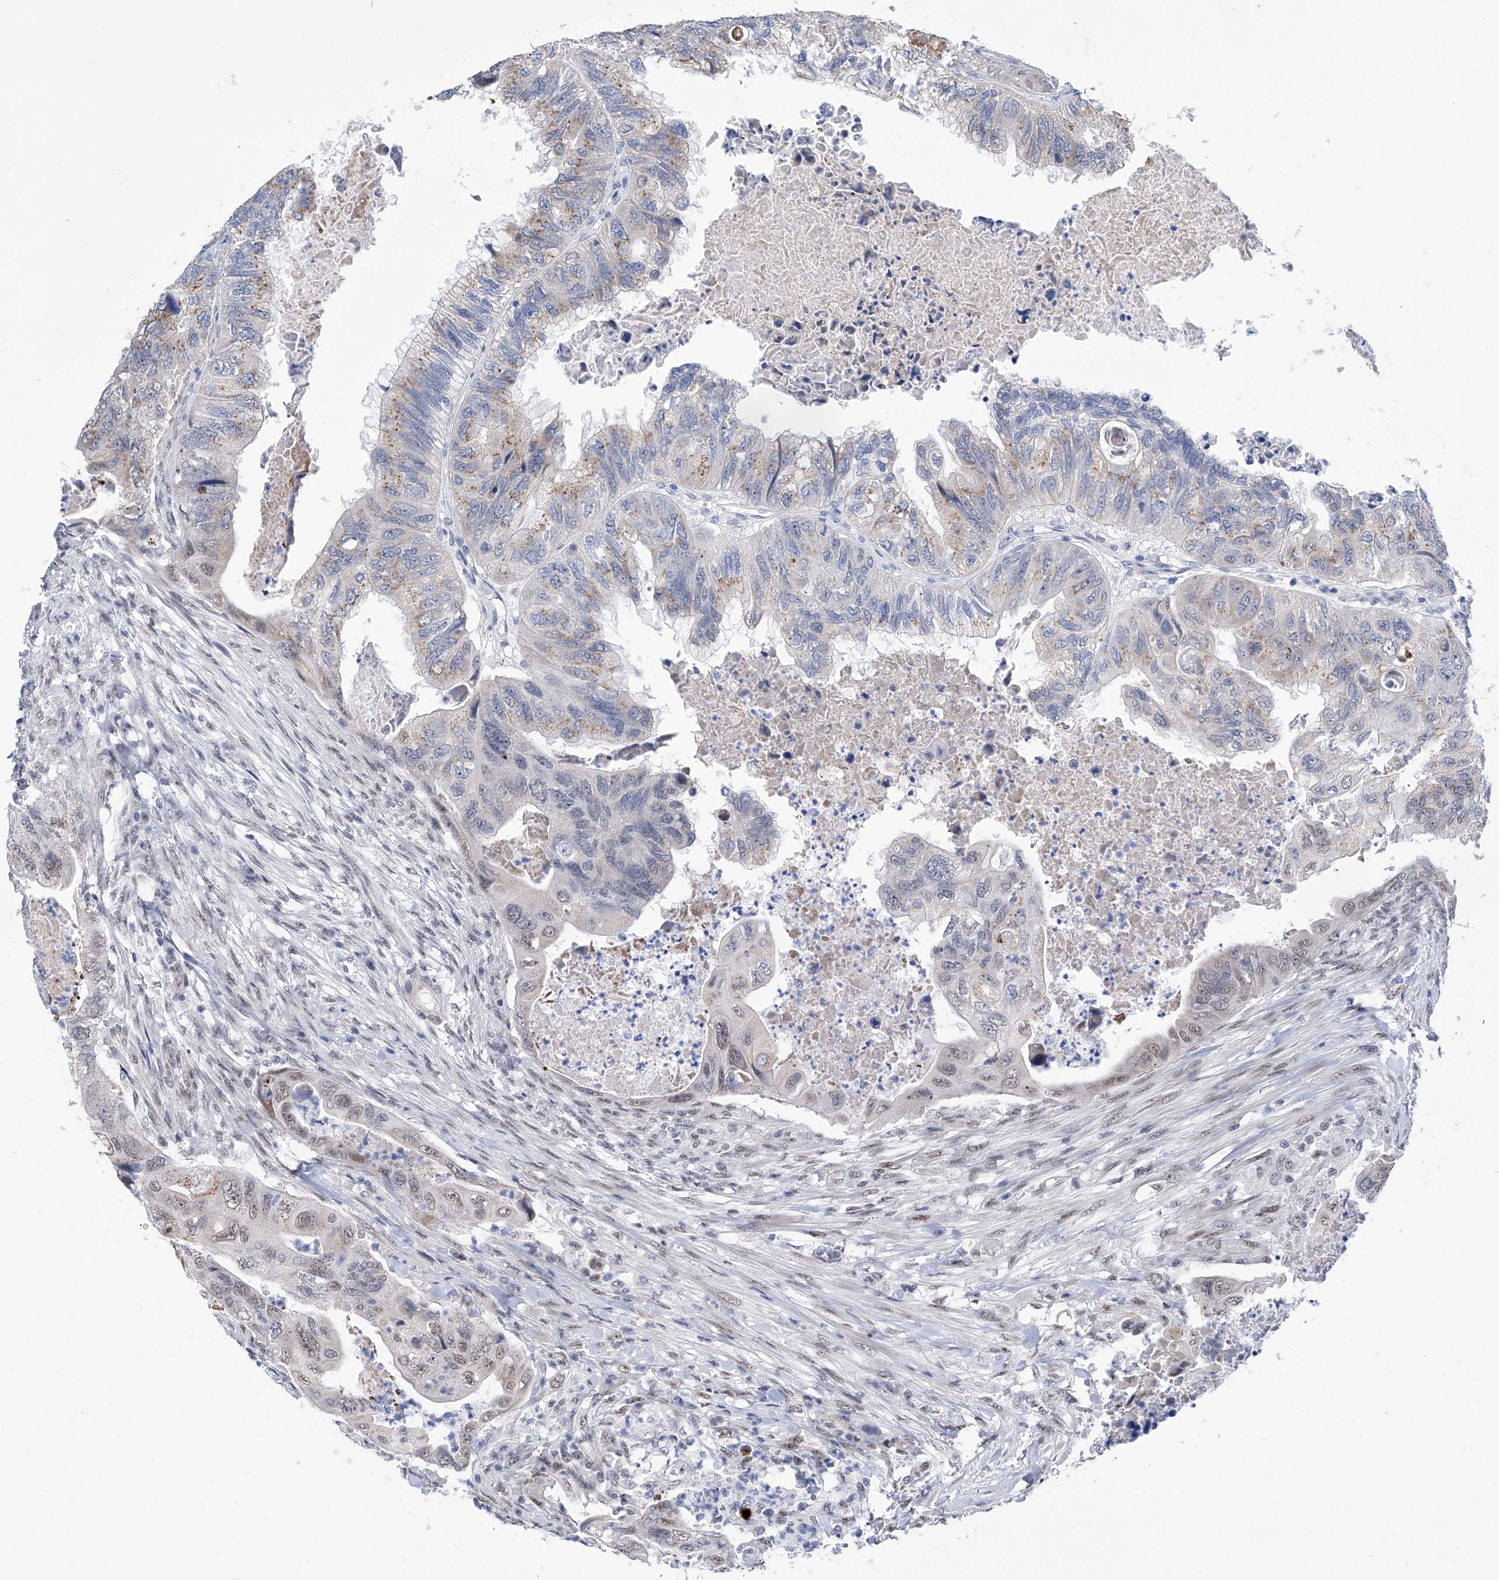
{"staining": {"intensity": "weak", "quantity": "25%-75%", "location": "cytoplasmic/membranous,nuclear"}, "tissue": "colorectal cancer", "cell_type": "Tumor cells", "image_type": "cancer", "snomed": [{"axis": "morphology", "description": "Adenocarcinoma, NOS"}, {"axis": "topography", "description": "Rectum"}], "caption": "The image reveals immunohistochemical staining of colorectal cancer. There is weak cytoplasmic/membranous and nuclear positivity is appreciated in about 25%-75% of tumor cells. The staining was performed using DAB to visualize the protein expression in brown, while the nuclei were stained in blue with hematoxylin (Magnification: 20x).", "gene": "SART1", "patient": {"sex": "male", "age": 63}}